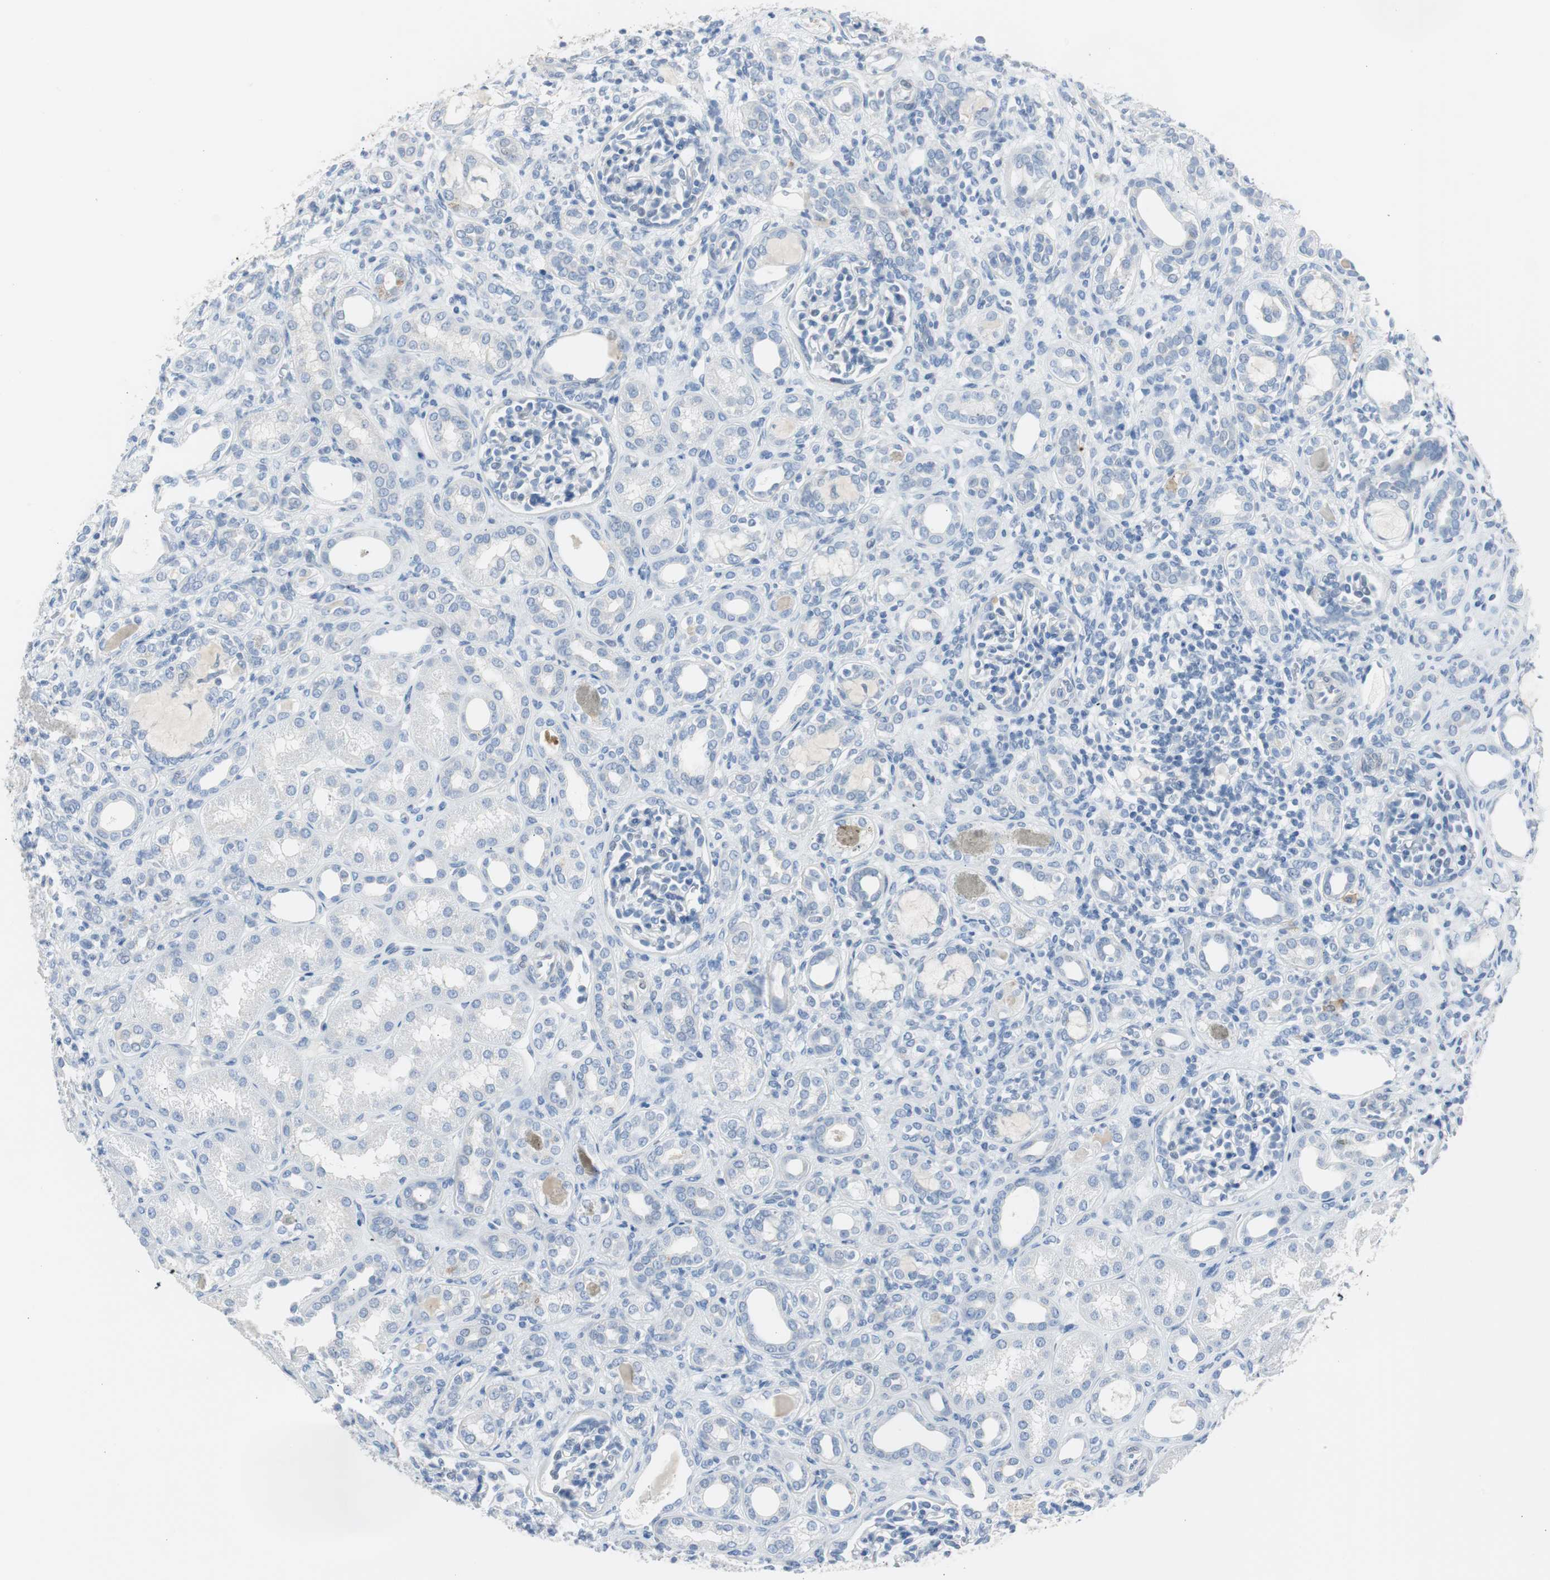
{"staining": {"intensity": "negative", "quantity": "none", "location": "none"}, "tissue": "kidney", "cell_type": "Cells in glomeruli", "image_type": "normal", "snomed": [{"axis": "morphology", "description": "Normal tissue, NOS"}, {"axis": "topography", "description": "Kidney"}], "caption": "This histopathology image is of benign kidney stained with IHC to label a protein in brown with the nuclei are counter-stained blue. There is no expression in cells in glomeruli.", "gene": "S100A7A", "patient": {"sex": "male", "age": 7}}